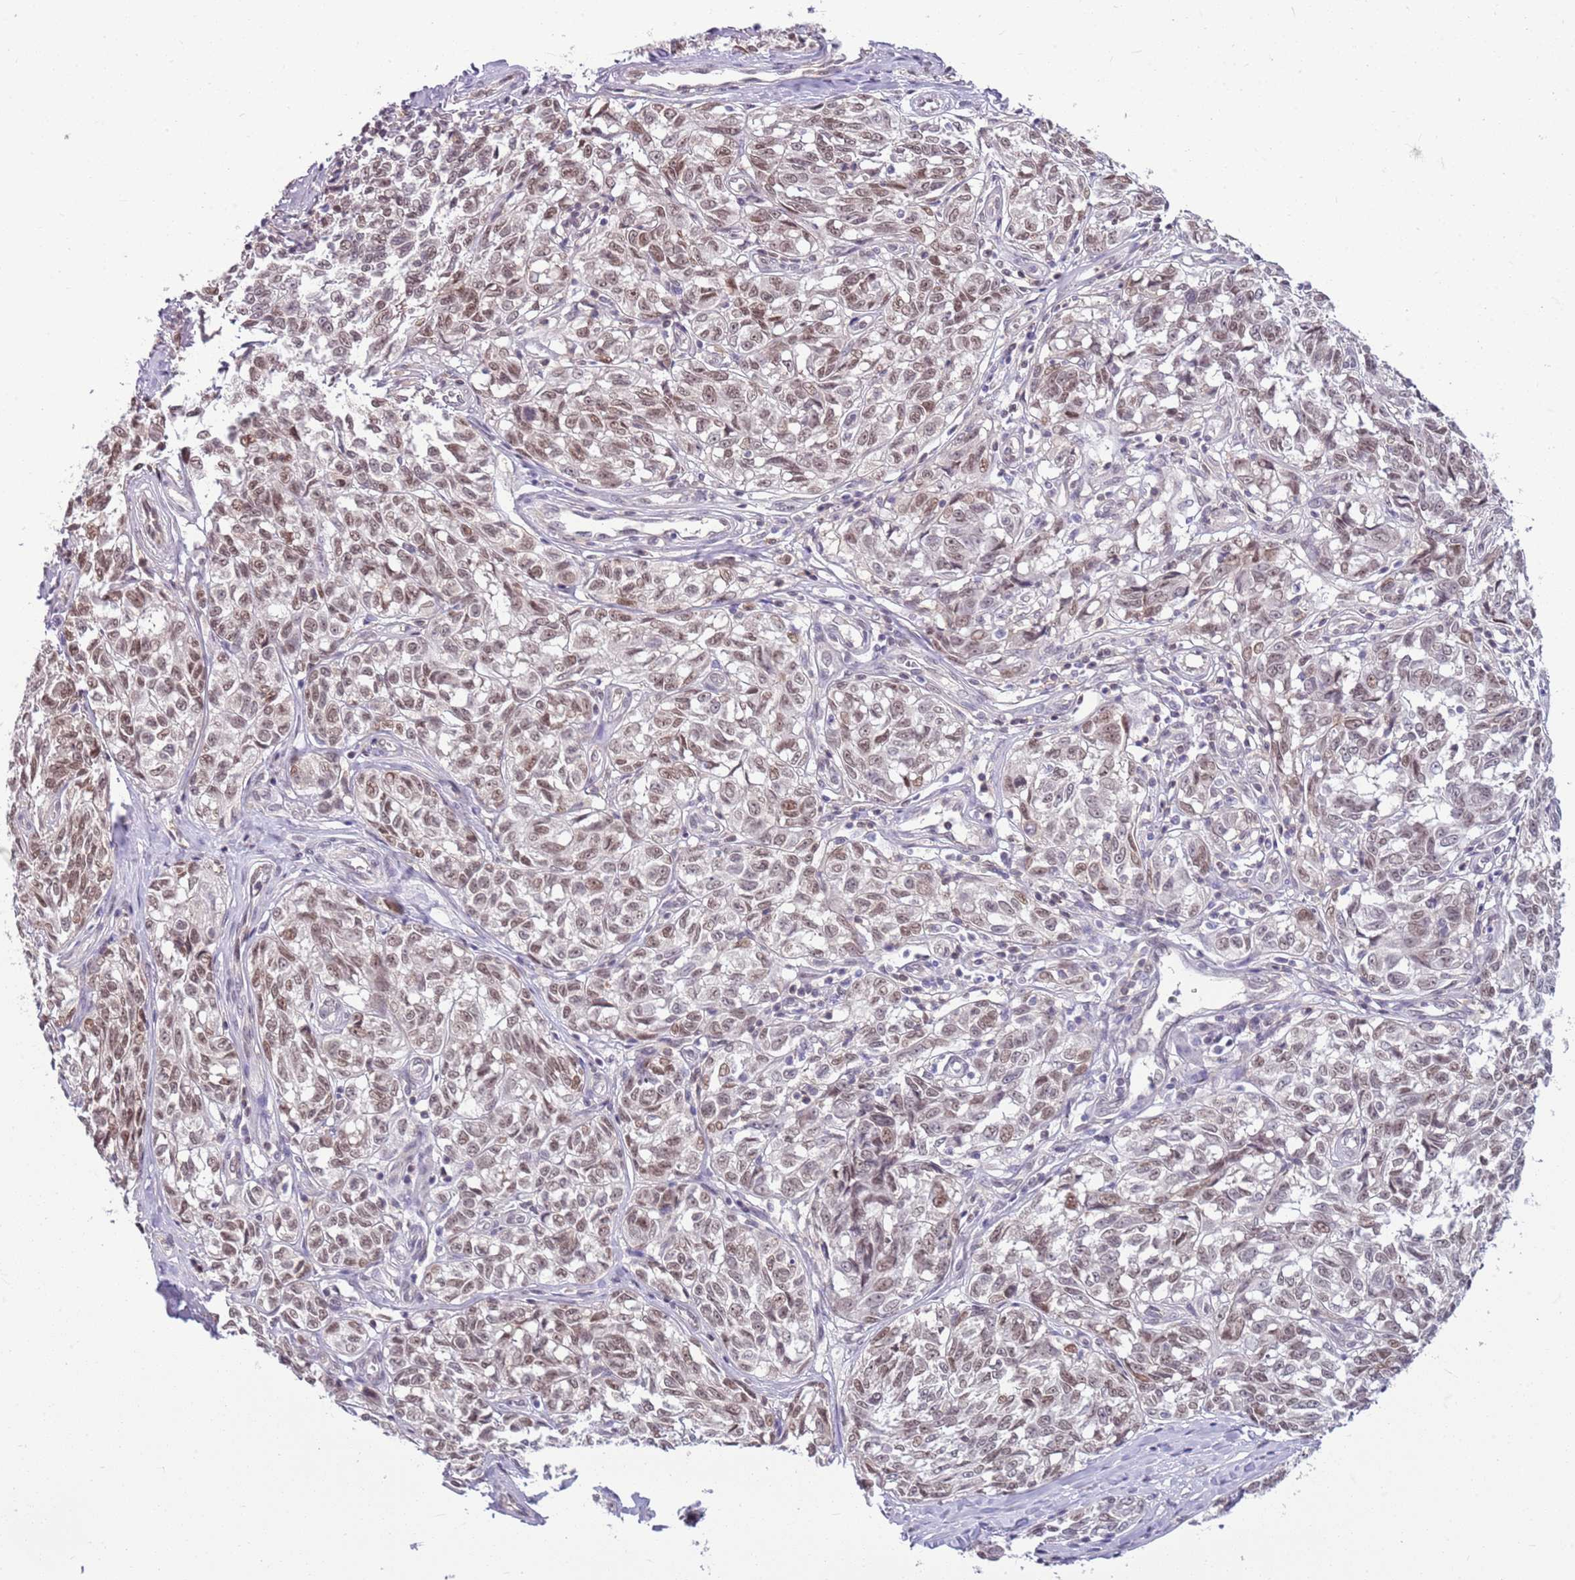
{"staining": {"intensity": "moderate", "quantity": ">75%", "location": "nuclear"}, "tissue": "melanoma", "cell_type": "Tumor cells", "image_type": "cancer", "snomed": [{"axis": "morphology", "description": "Normal tissue, NOS"}, {"axis": "morphology", "description": "Malignant melanoma, NOS"}, {"axis": "topography", "description": "Skin"}], "caption": "DAB (3,3'-diaminobenzidine) immunohistochemical staining of human melanoma demonstrates moderate nuclear protein staining in approximately >75% of tumor cells.", "gene": "DHX32", "patient": {"sex": "female", "age": 64}}